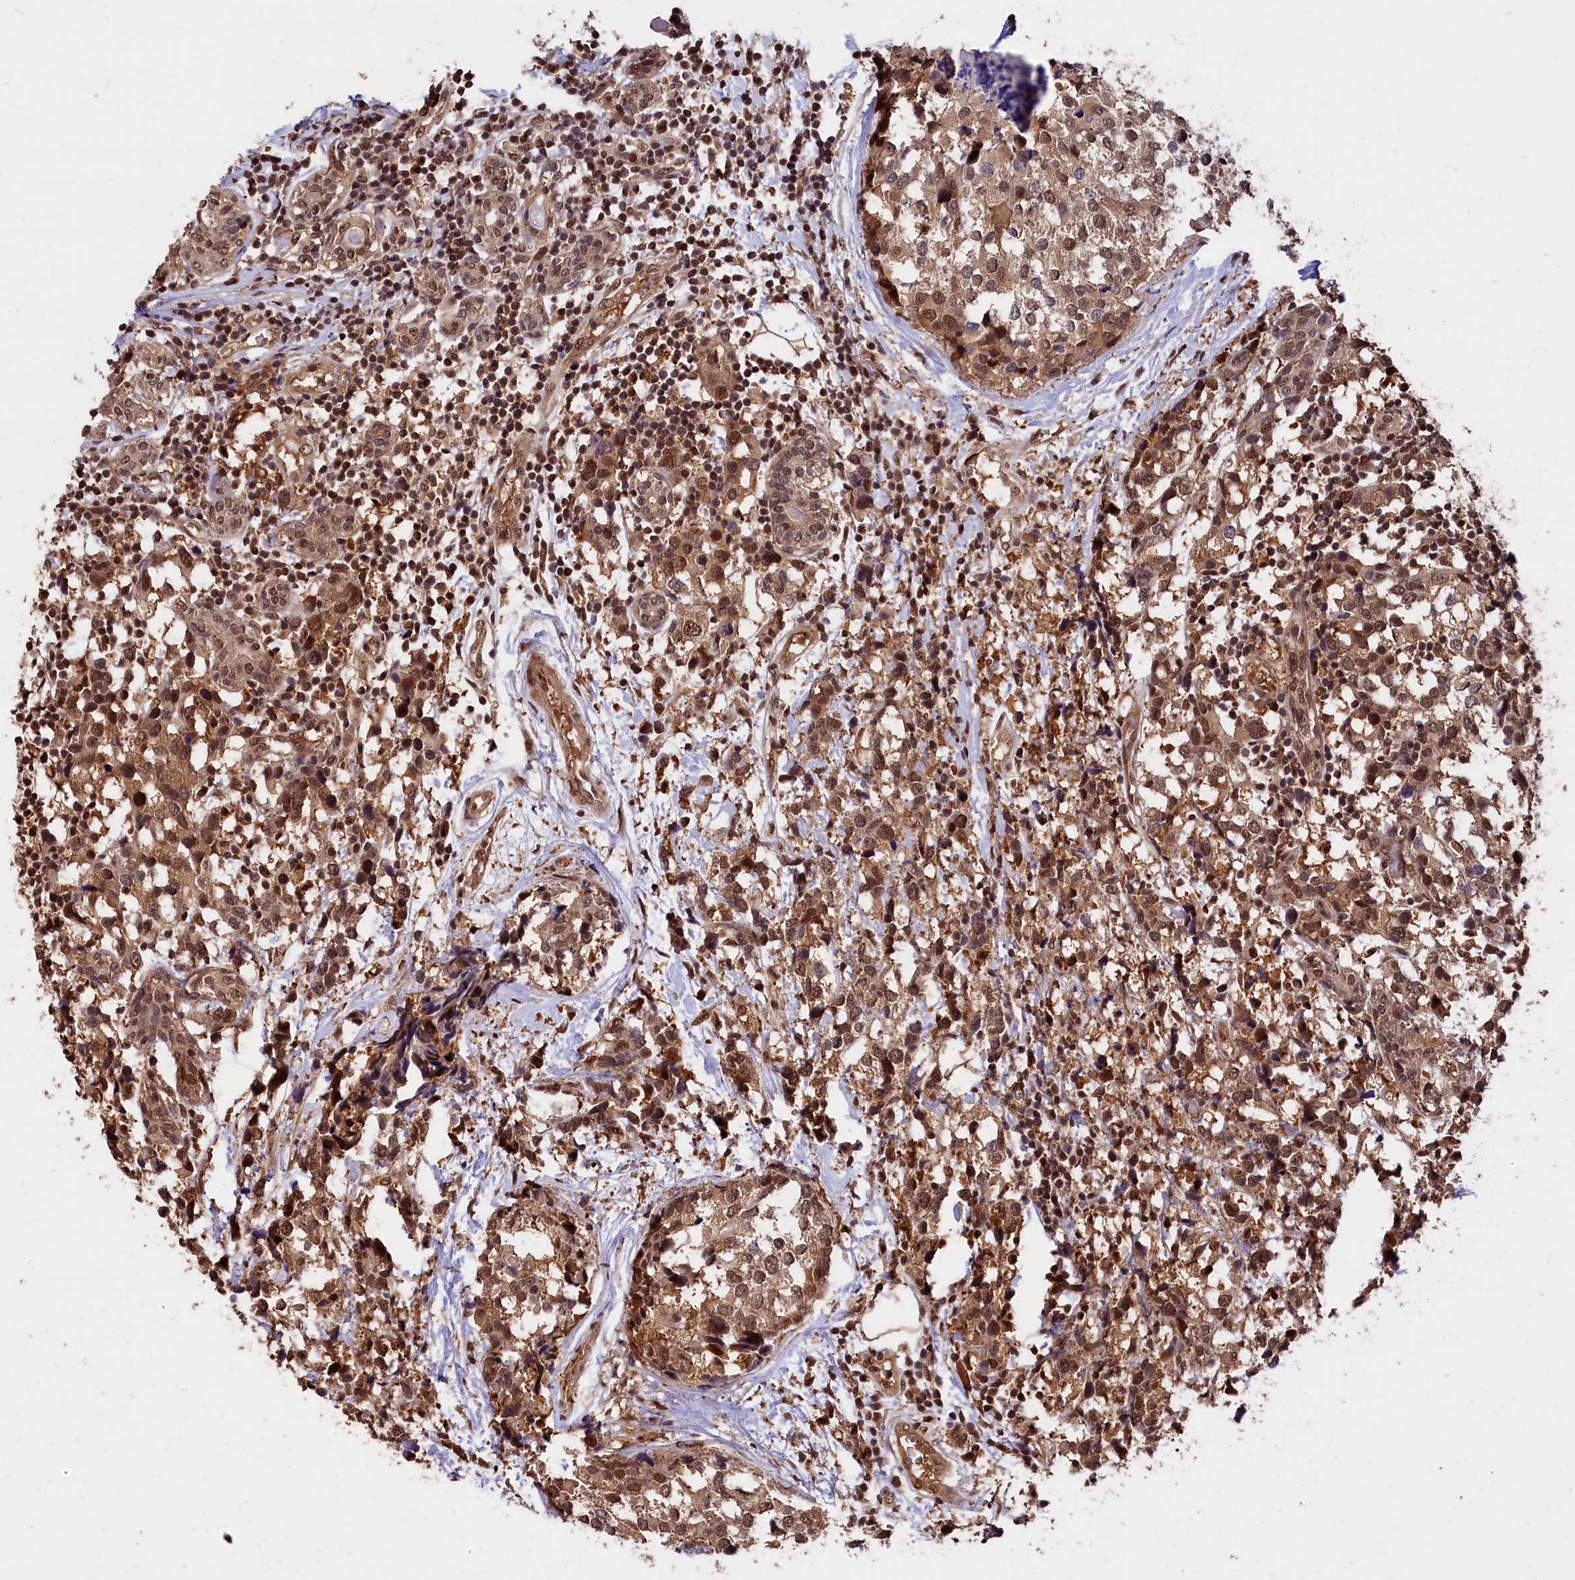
{"staining": {"intensity": "moderate", "quantity": ">75%", "location": "cytoplasmic/membranous,nuclear"}, "tissue": "breast cancer", "cell_type": "Tumor cells", "image_type": "cancer", "snomed": [{"axis": "morphology", "description": "Lobular carcinoma"}, {"axis": "topography", "description": "Breast"}], "caption": "Tumor cells show medium levels of moderate cytoplasmic/membranous and nuclear staining in about >75% of cells in human lobular carcinoma (breast).", "gene": "ADRM1", "patient": {"sex": "female", "age": 59}}